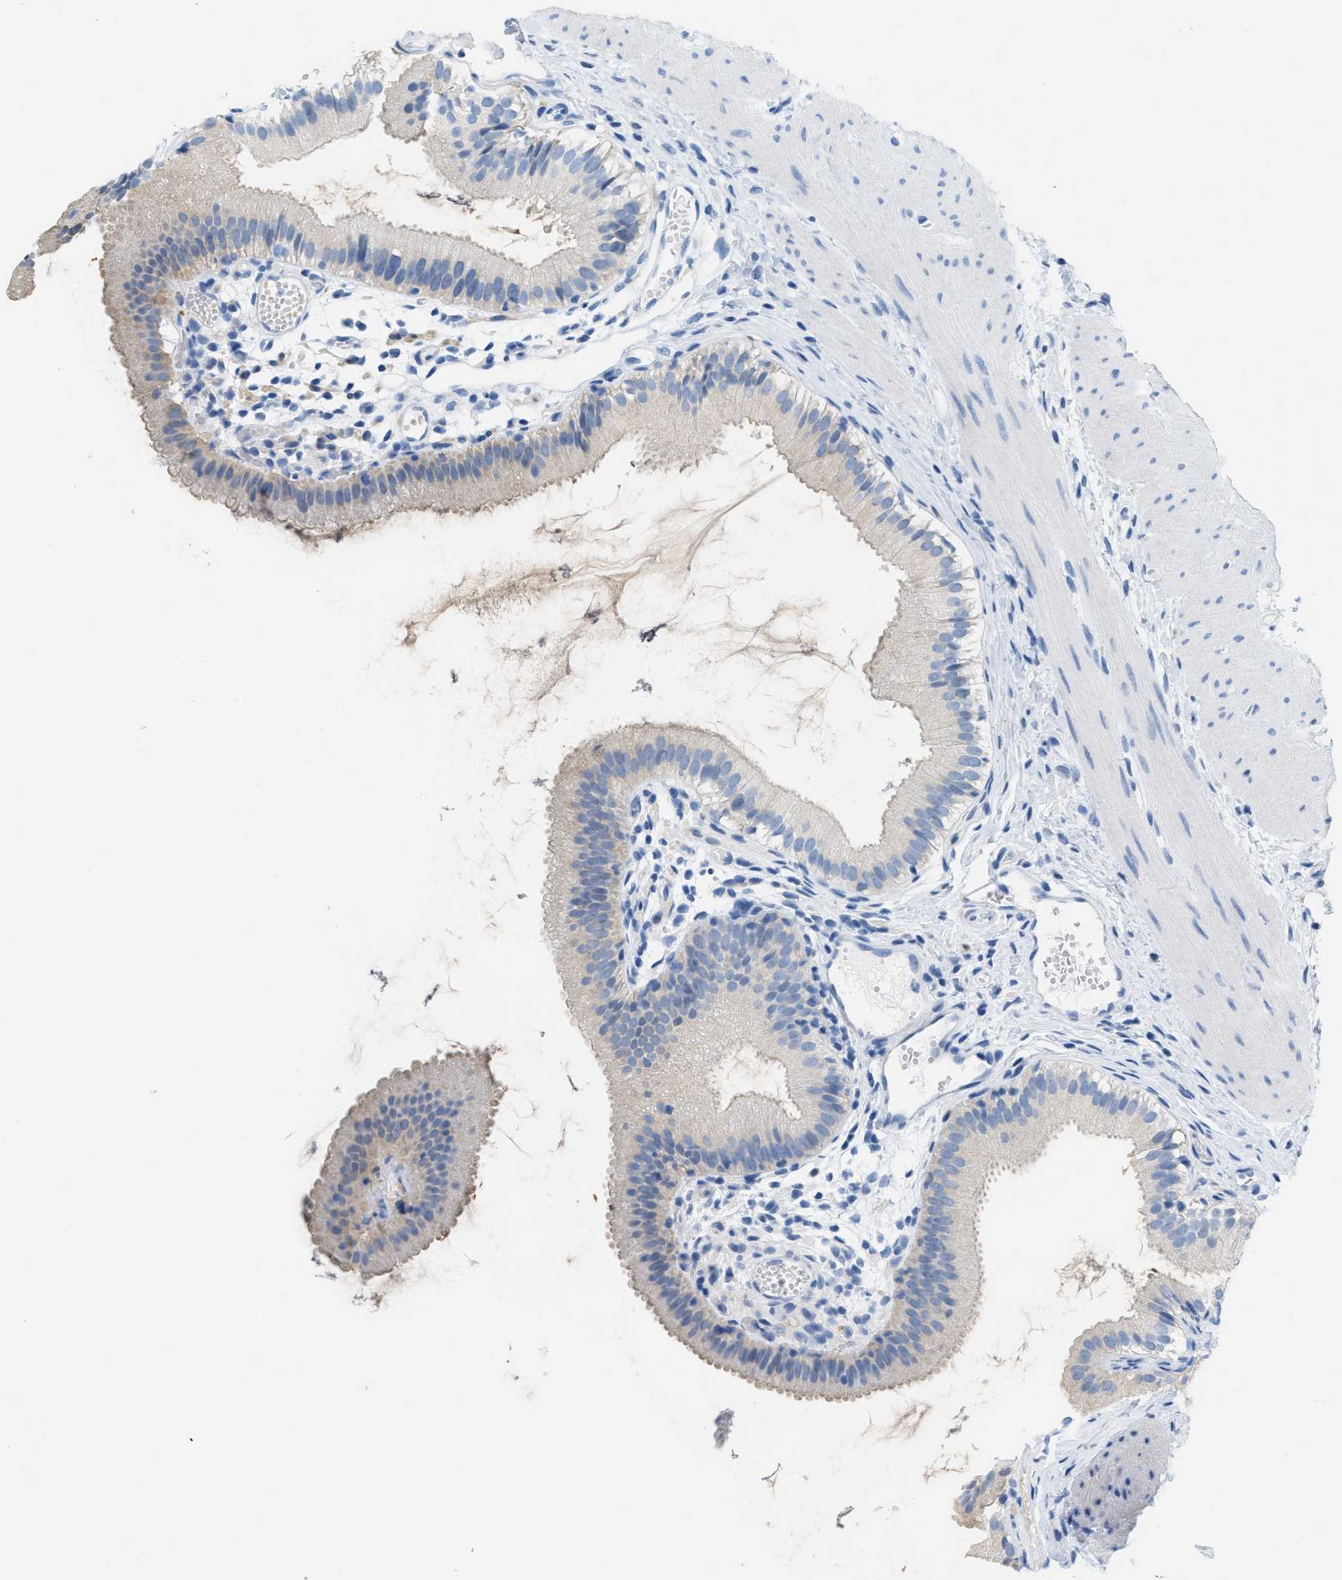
{"staining": {"intensity": "weak", "quantity": "25%-75%", "location": "cytoplasmic/membranous"}, "tissue": "gallbladder", "cell_type": "Glandular cells", "image_type": "normal", "snomed": [{"axis": "morphology", "description": "Normal tissue, NOS"}, {"axis": "topography", "description": "Gallbladder"}], "caption": "The image displays immunohistochemical staining of benign gallbladder. There is weak cytoplasmic/membranous positivity is identified in approximately 25%-75% of glandular cells. (Stains: DAB in brown, nuclei in blue, Microscopy: brightfield microscopy at high magnification).", "gene": "ASGR1", "patient": {"sex": "female", "age": 26}}